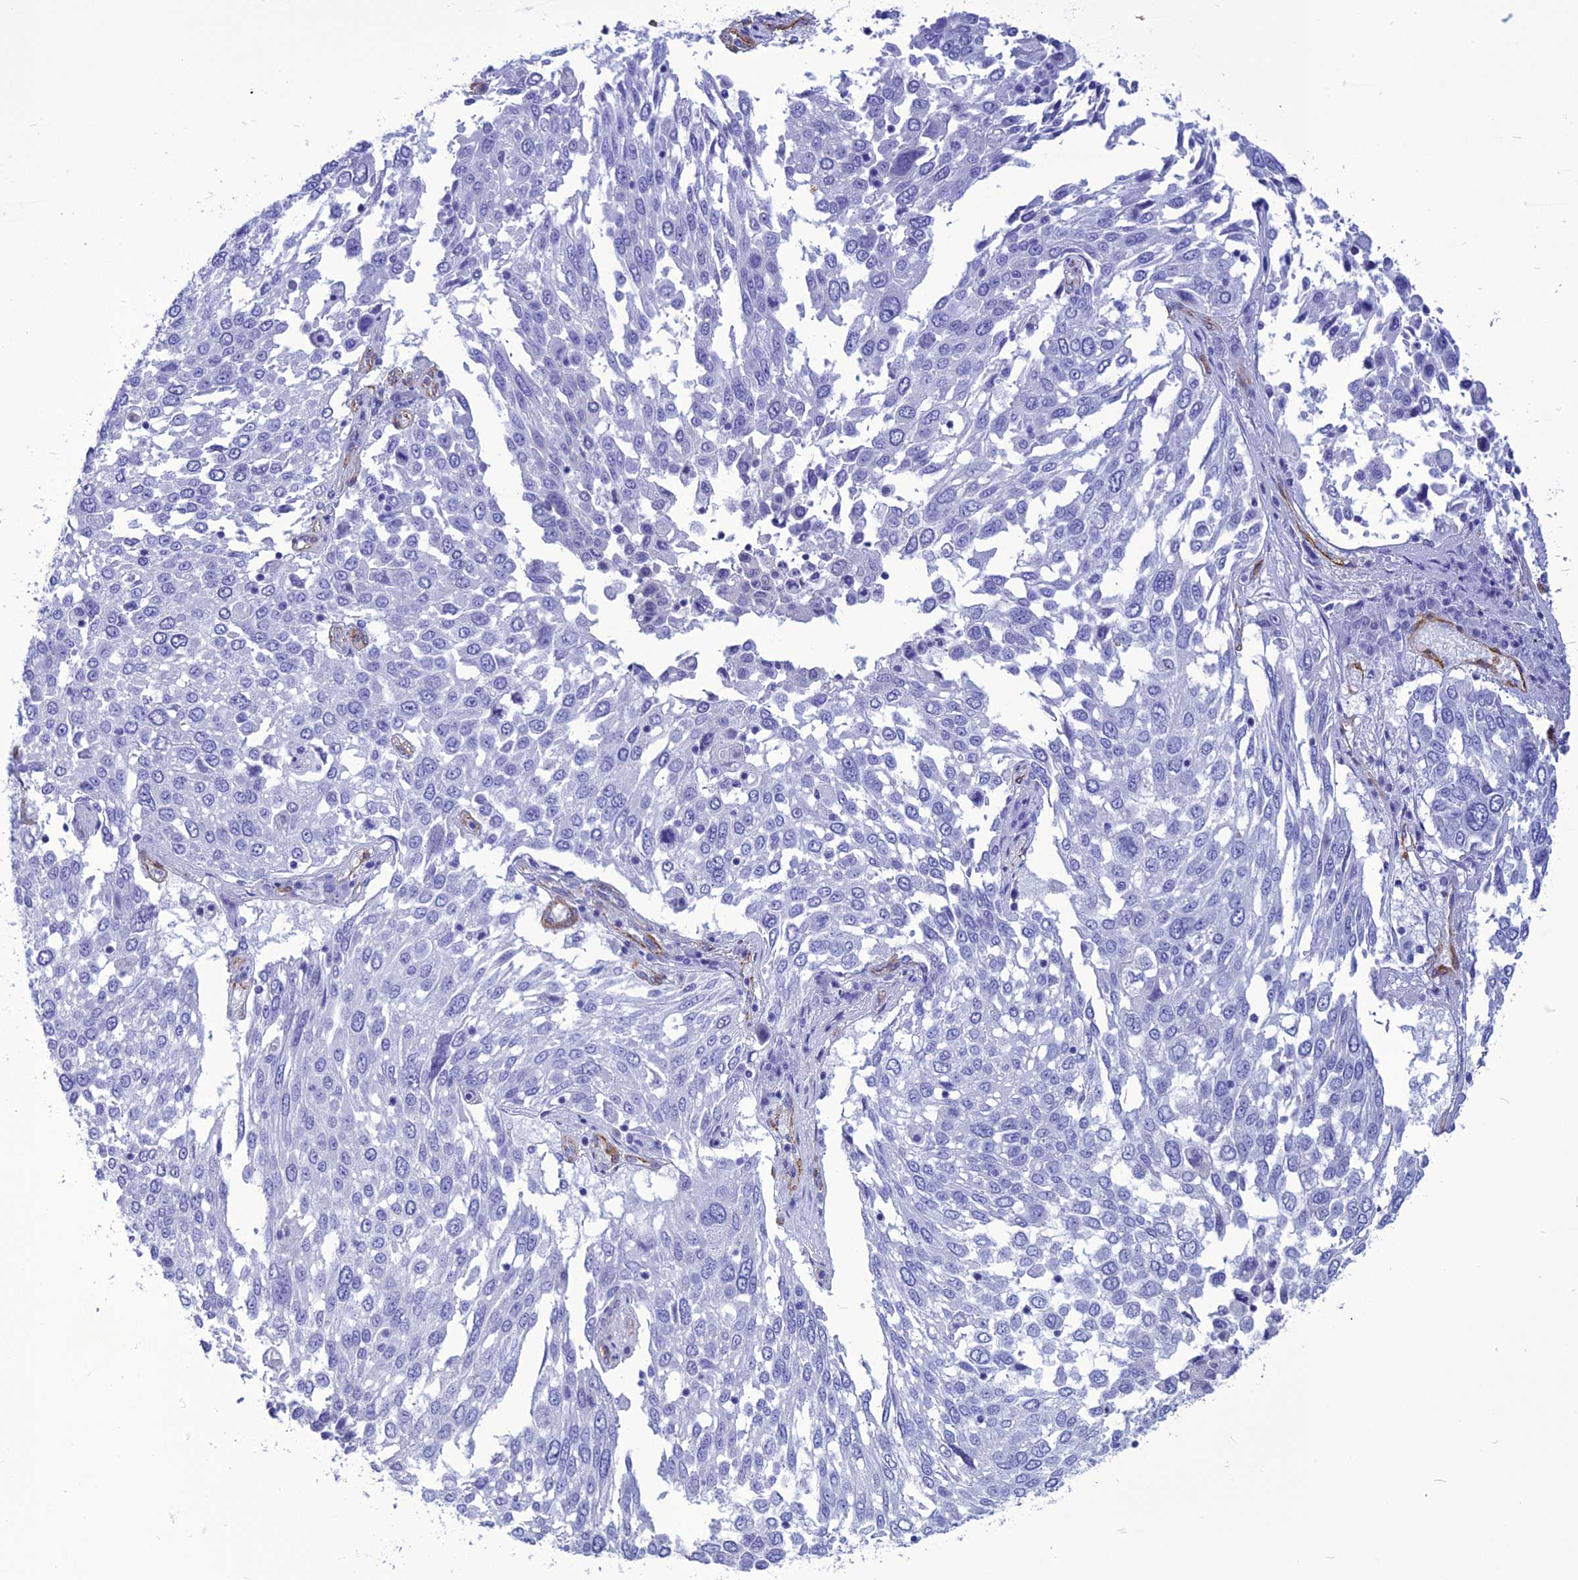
{"staining": {"intensity": "negative", "quantity": "none", "location": "none"}, "tissue": "lung cancer", "cell_type": "Tumor cells", "image_type": "cancer", "snomed": [{"axis": "morphology", "description": "Squamous cell carcinoma, NOS"}, {"axis": "topography", "description": "Lung"}], "caption": "Lung cancer stained for a protein using immunohistochemistry (IHC) demonstrates no expression tumor cells.", "gene": "NKD1", "patient": {"sex": "male", "age": 65}}